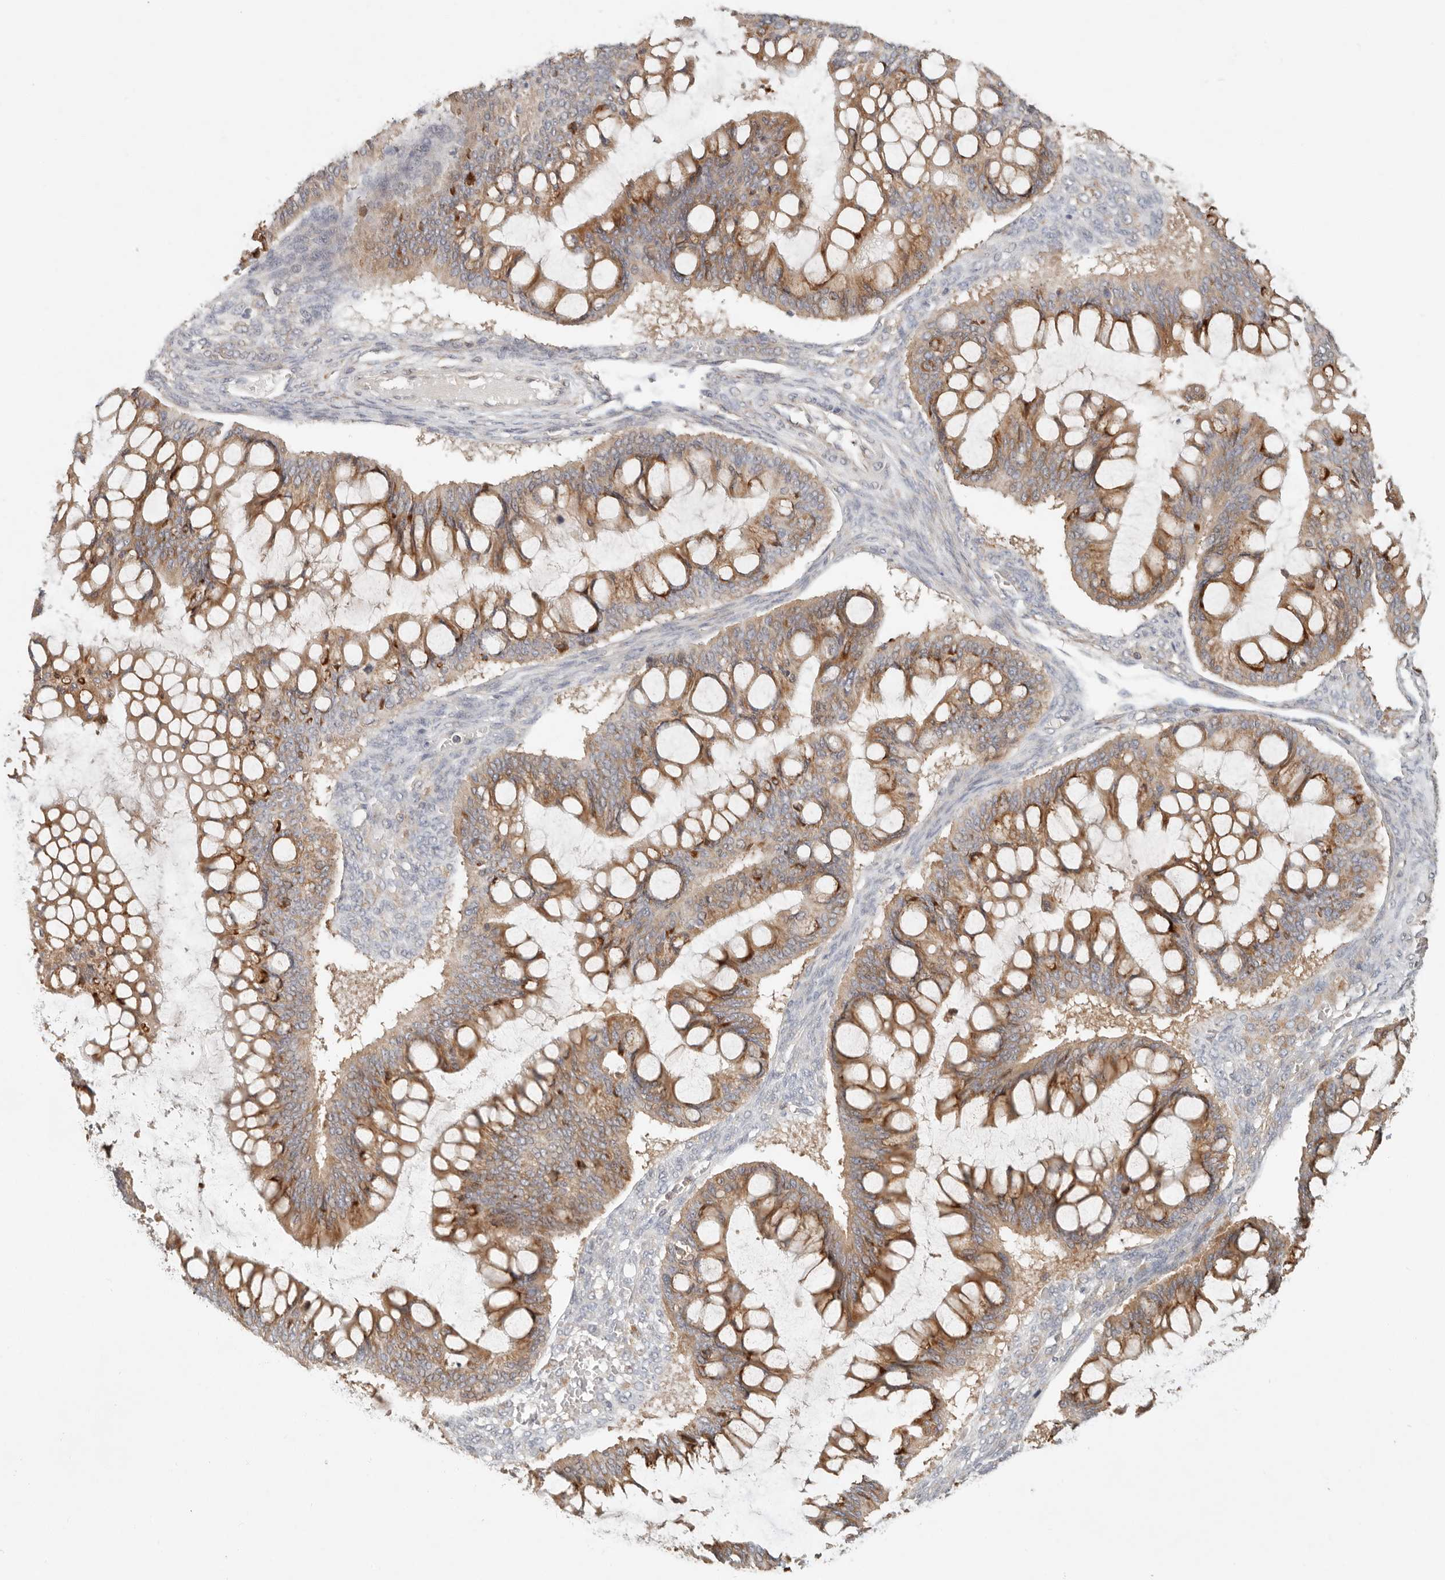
{"staining": {"intensity": "moderate", "quantity": ">75%", "location": "cytoplasmic/membranous"}, "tissue": "ovarian cancer", "cell_type": "Tumor cells", "image_type": "cancer", "snomed": [{"axis": "morphology", "description": "Cystadenocarcinoma, mucinous, NOS"}, {"axis": "topography", "description": "Ovary"}], "caption": "The micrograph reveals a brown stain indicating the presence of a protein in the cytoplasmic/membranous of tumor cells in ovarian cancer (mucinous cystadenocarcinoma).", "gene": "ARHGEF10L", "patient": {"sex": "female", "age": 73}}